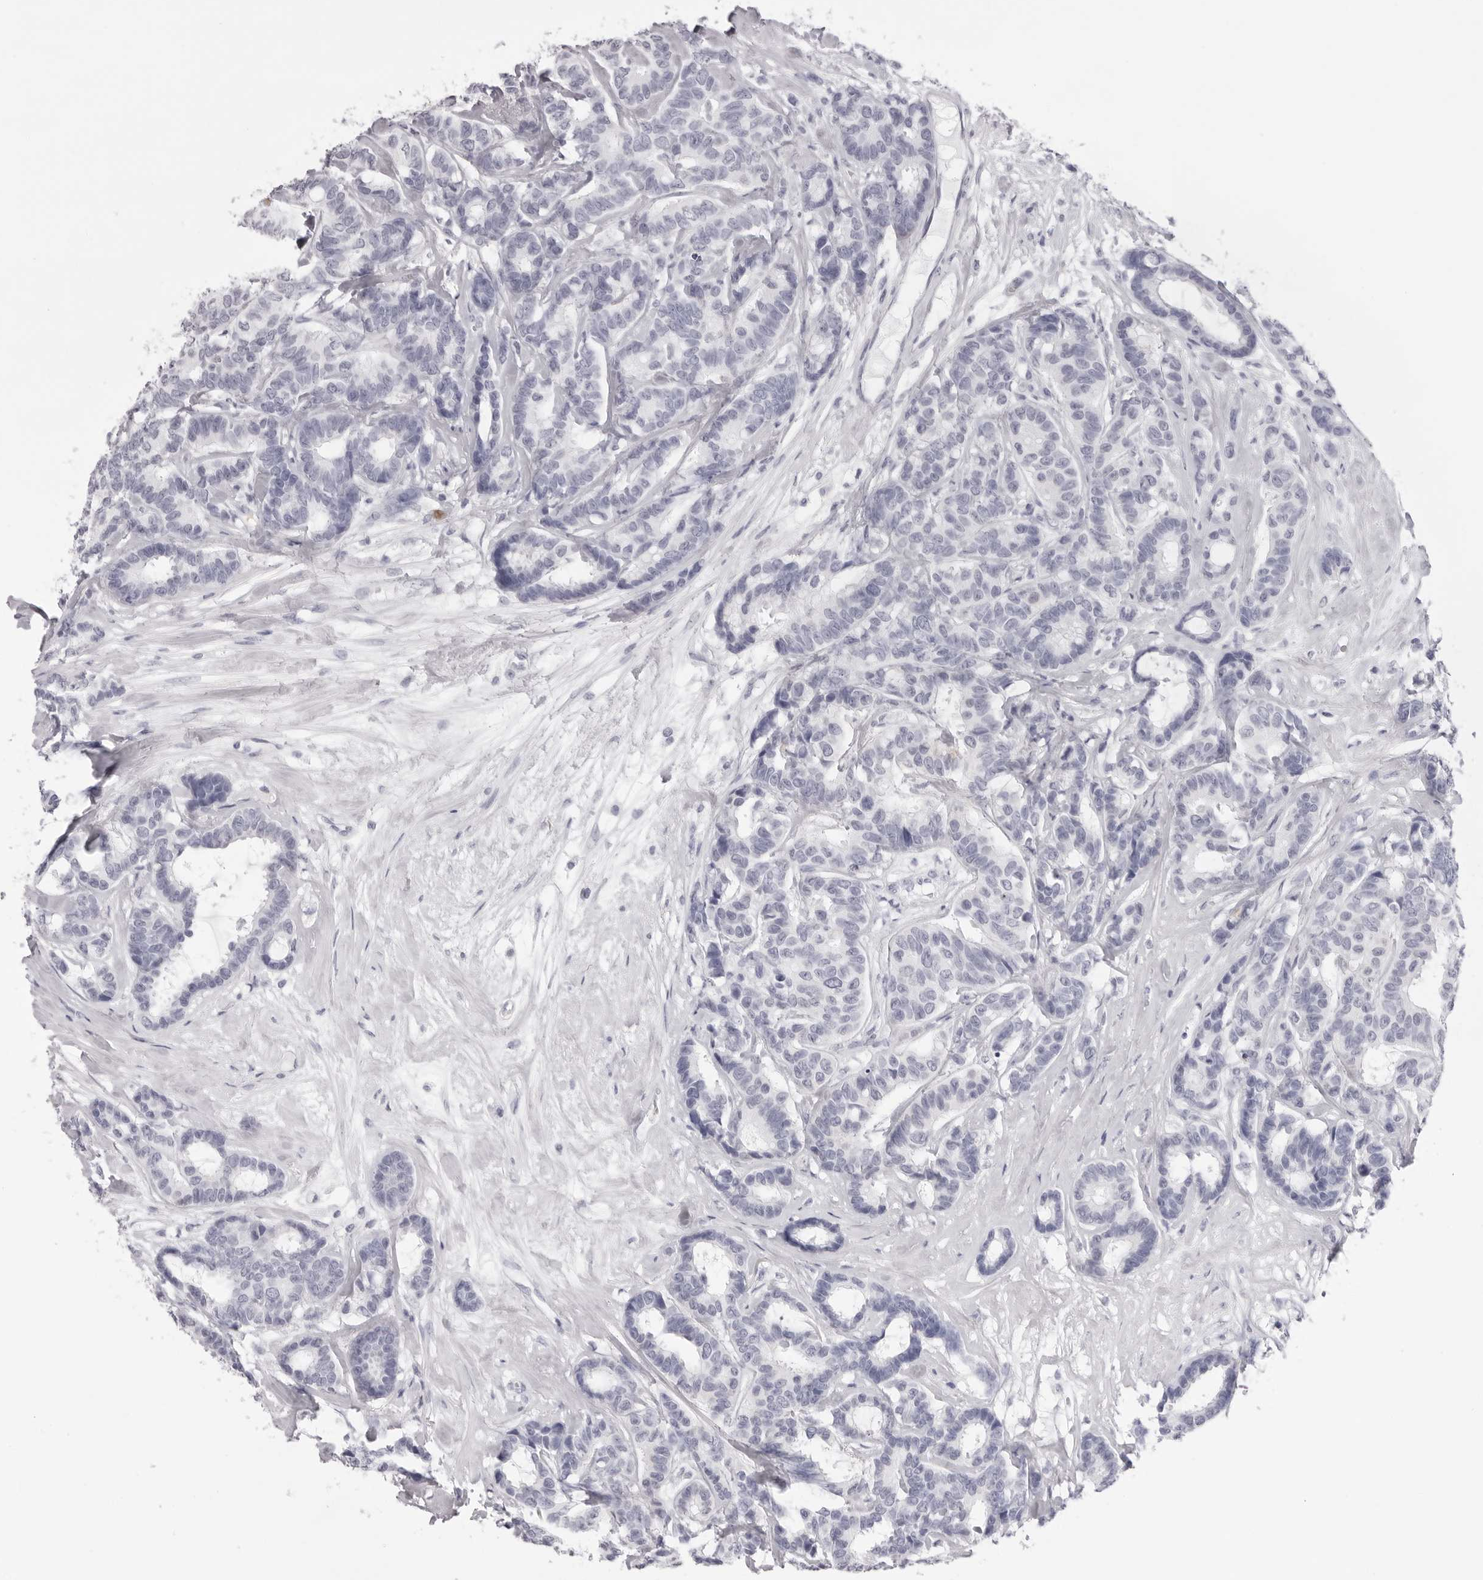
{"staining": {"intensity": "negative", "quantity": "none", "location": "none"}, "tissue": "breast cancer", "cell_type": "Tumor cells", "image_type": "cancer", "snomed": [{"axis": "morphology", "description": "Duct carcinoma"}, {"axis": "topography", "description": "Breast"}], "caption": "Immunohistochemistry (IHC) micrograph of neoplastic tissue: invasive ductal carcinoma (breast) stained with DAB (3,3'-diaminobenzidine) demonstrates no significant protein staining in tumor cells. The staining is performed using DAB brown chromogen with nuclei counter-stained in using hematoxylin.", "gene": "SPTA1", "patient": {"sex": "female", "age": 87}}